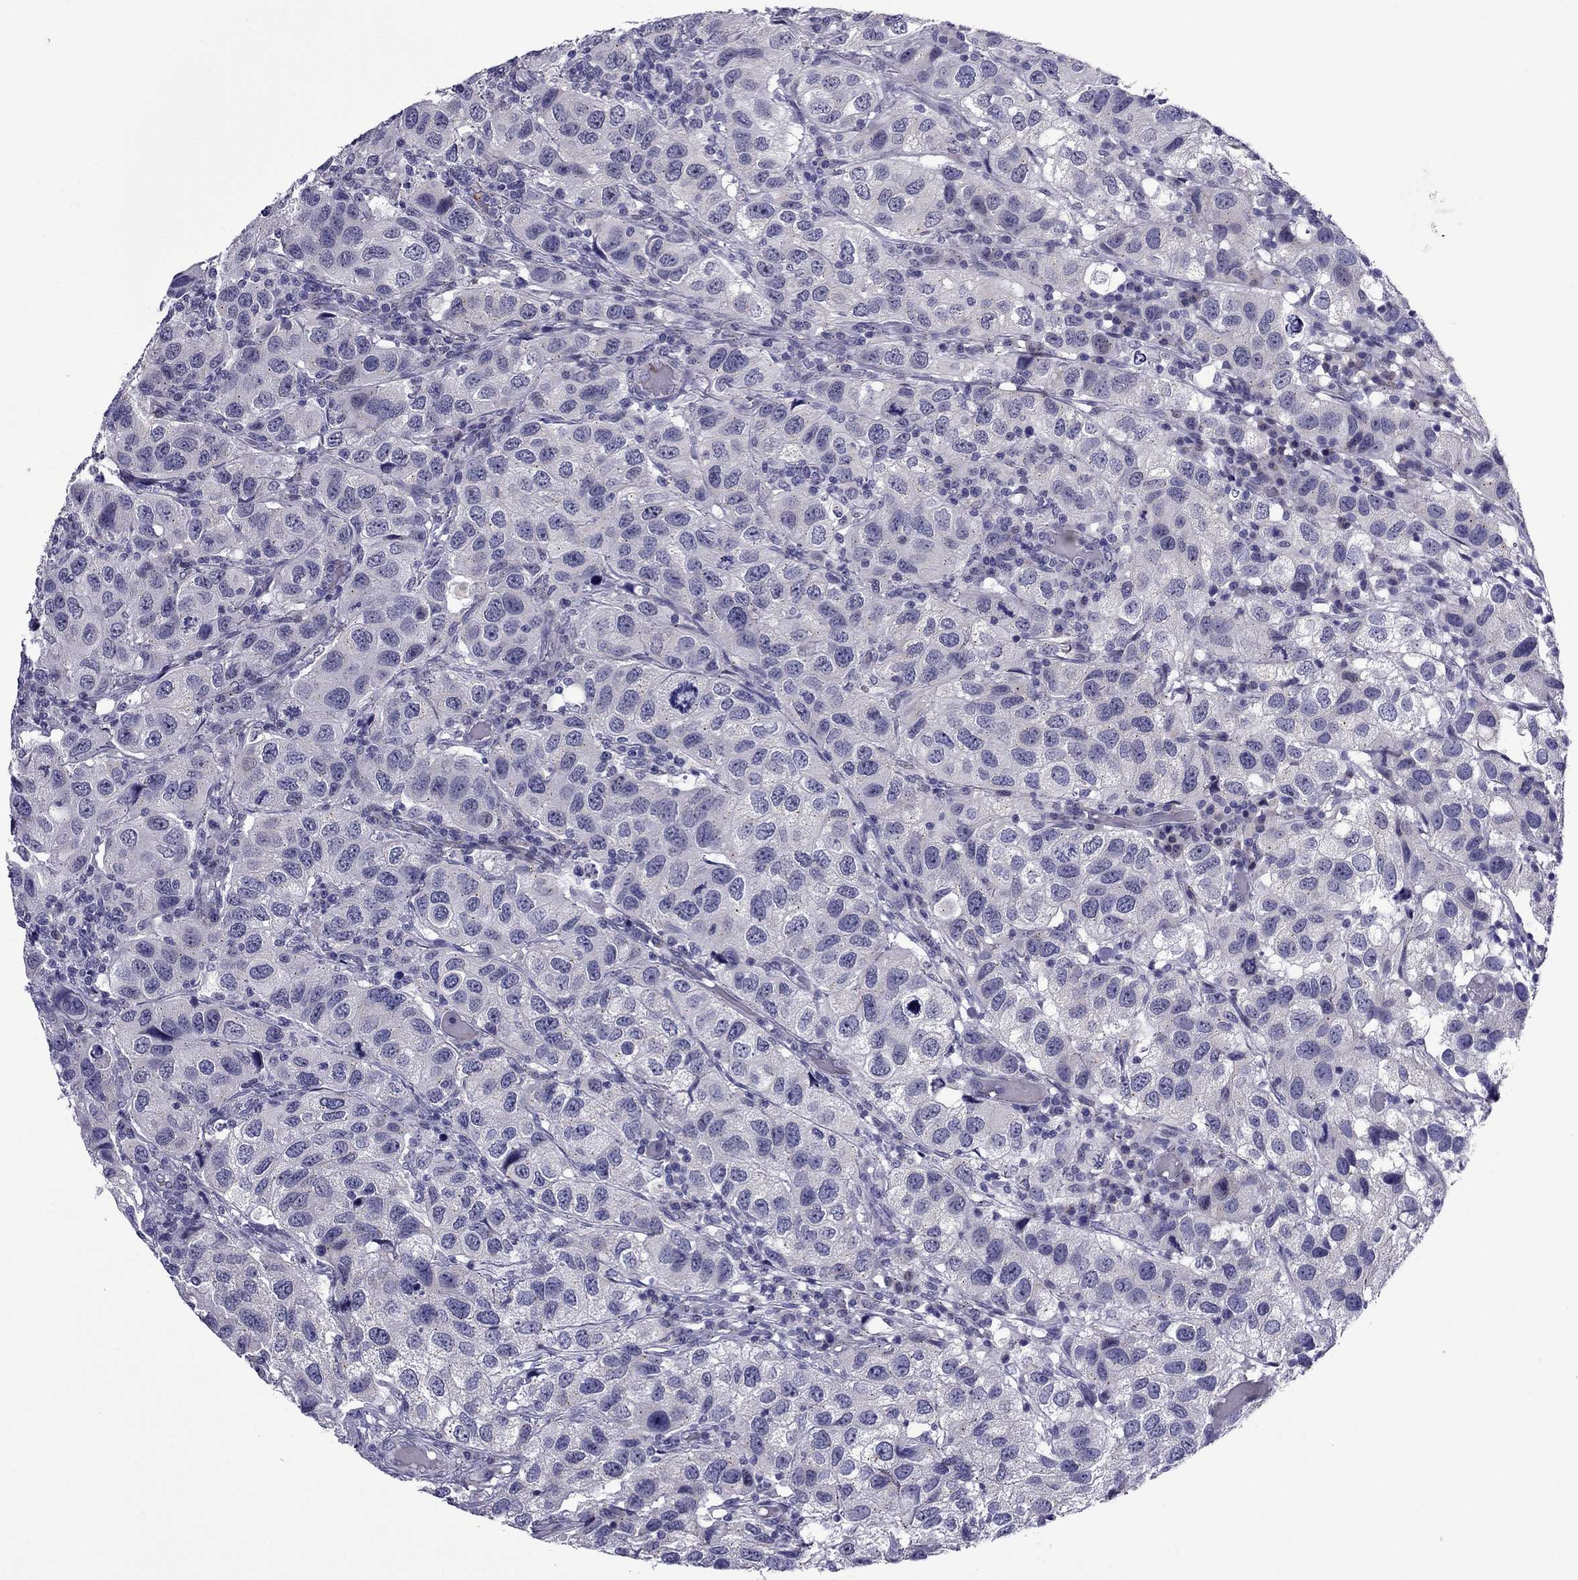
{"staining": {"intensity": "negative", "quantity": "none", "location": "none"}, "tissue": "urothelial cancer", "cell_type": "Tumor cells", "image_type": "cancer", "snomed": [{"axis": "morphology", "description": "Urothelial carcinoma, High grade"}, {"axis": "topography", "description": "Urinary bladder"}], "caption": "Immunohistochemical staining of human urothelial cancer displays no significant staining in tumor cells. (Brightfield microscopy of DAB (3,3'-diaminobenzidine) immunohistochemistry (IHC) at high magnification).", "gene": "MYBPH", "patient": {"sex": "male", "age": 79}}